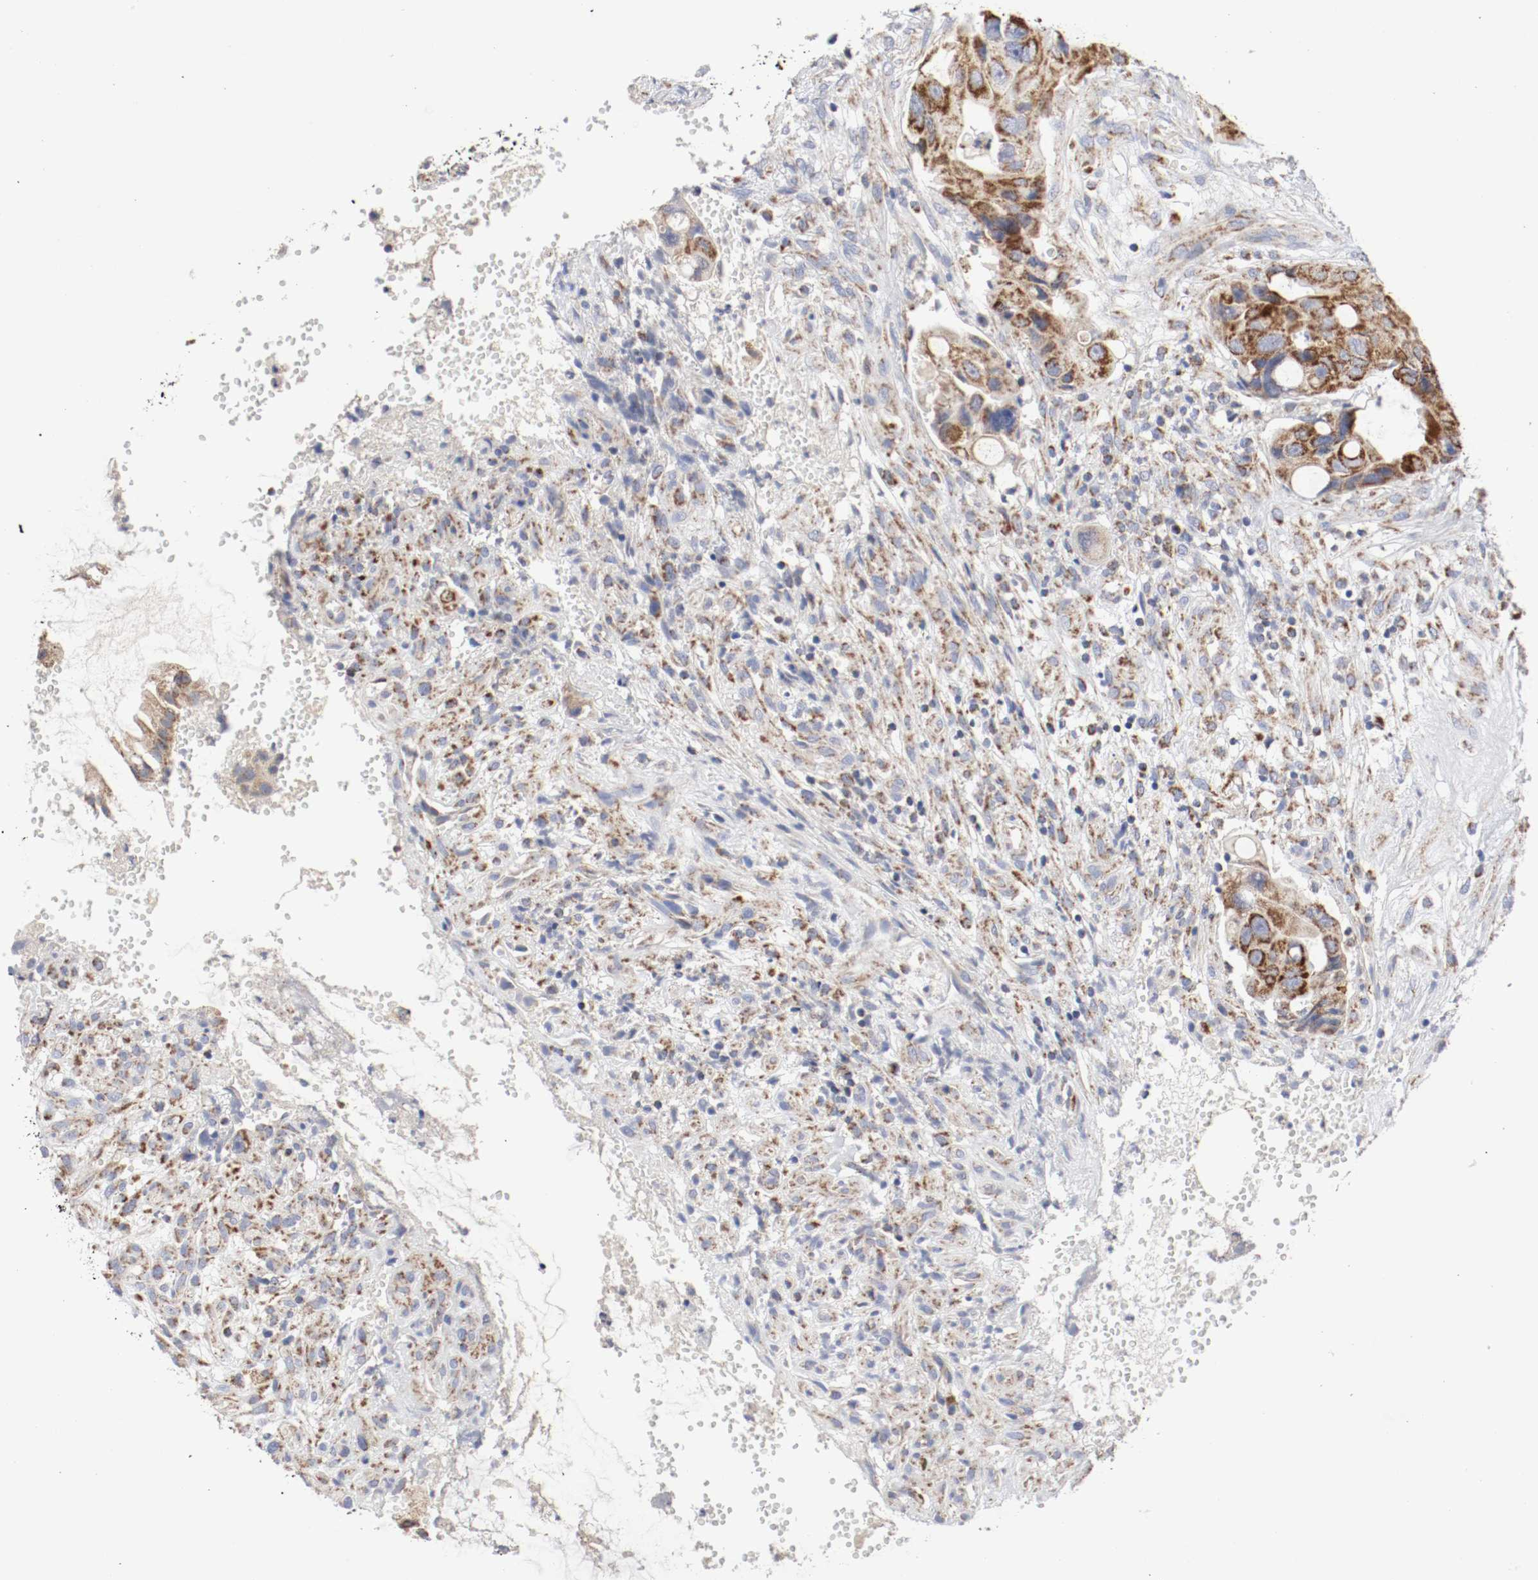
{"staining": {"intensity": "strong", "quantity": ">75%", "location": "cytoplasmic/membranous"}, "tissue": "colorectal cancer", "cell_type": "Tumor cells", "image_type": "cancer", "snomed": [{"axis": "morphology", "description": "Adenocarcinoma, NOS"}, {"axis": "topography", "description": "Colon"}], "caption": "The micrograph shows immunohistochemical staining of colorectal adenocarcinoma. There is strong cytoplasmic/membranous staining is appreciated in approximately >75% of tumor cells. (brown staining indicates protein expression, while blue staining denotes nuclei).", "gene": "AFG3L2", "patient": {"sex": "female", "age": 57}}